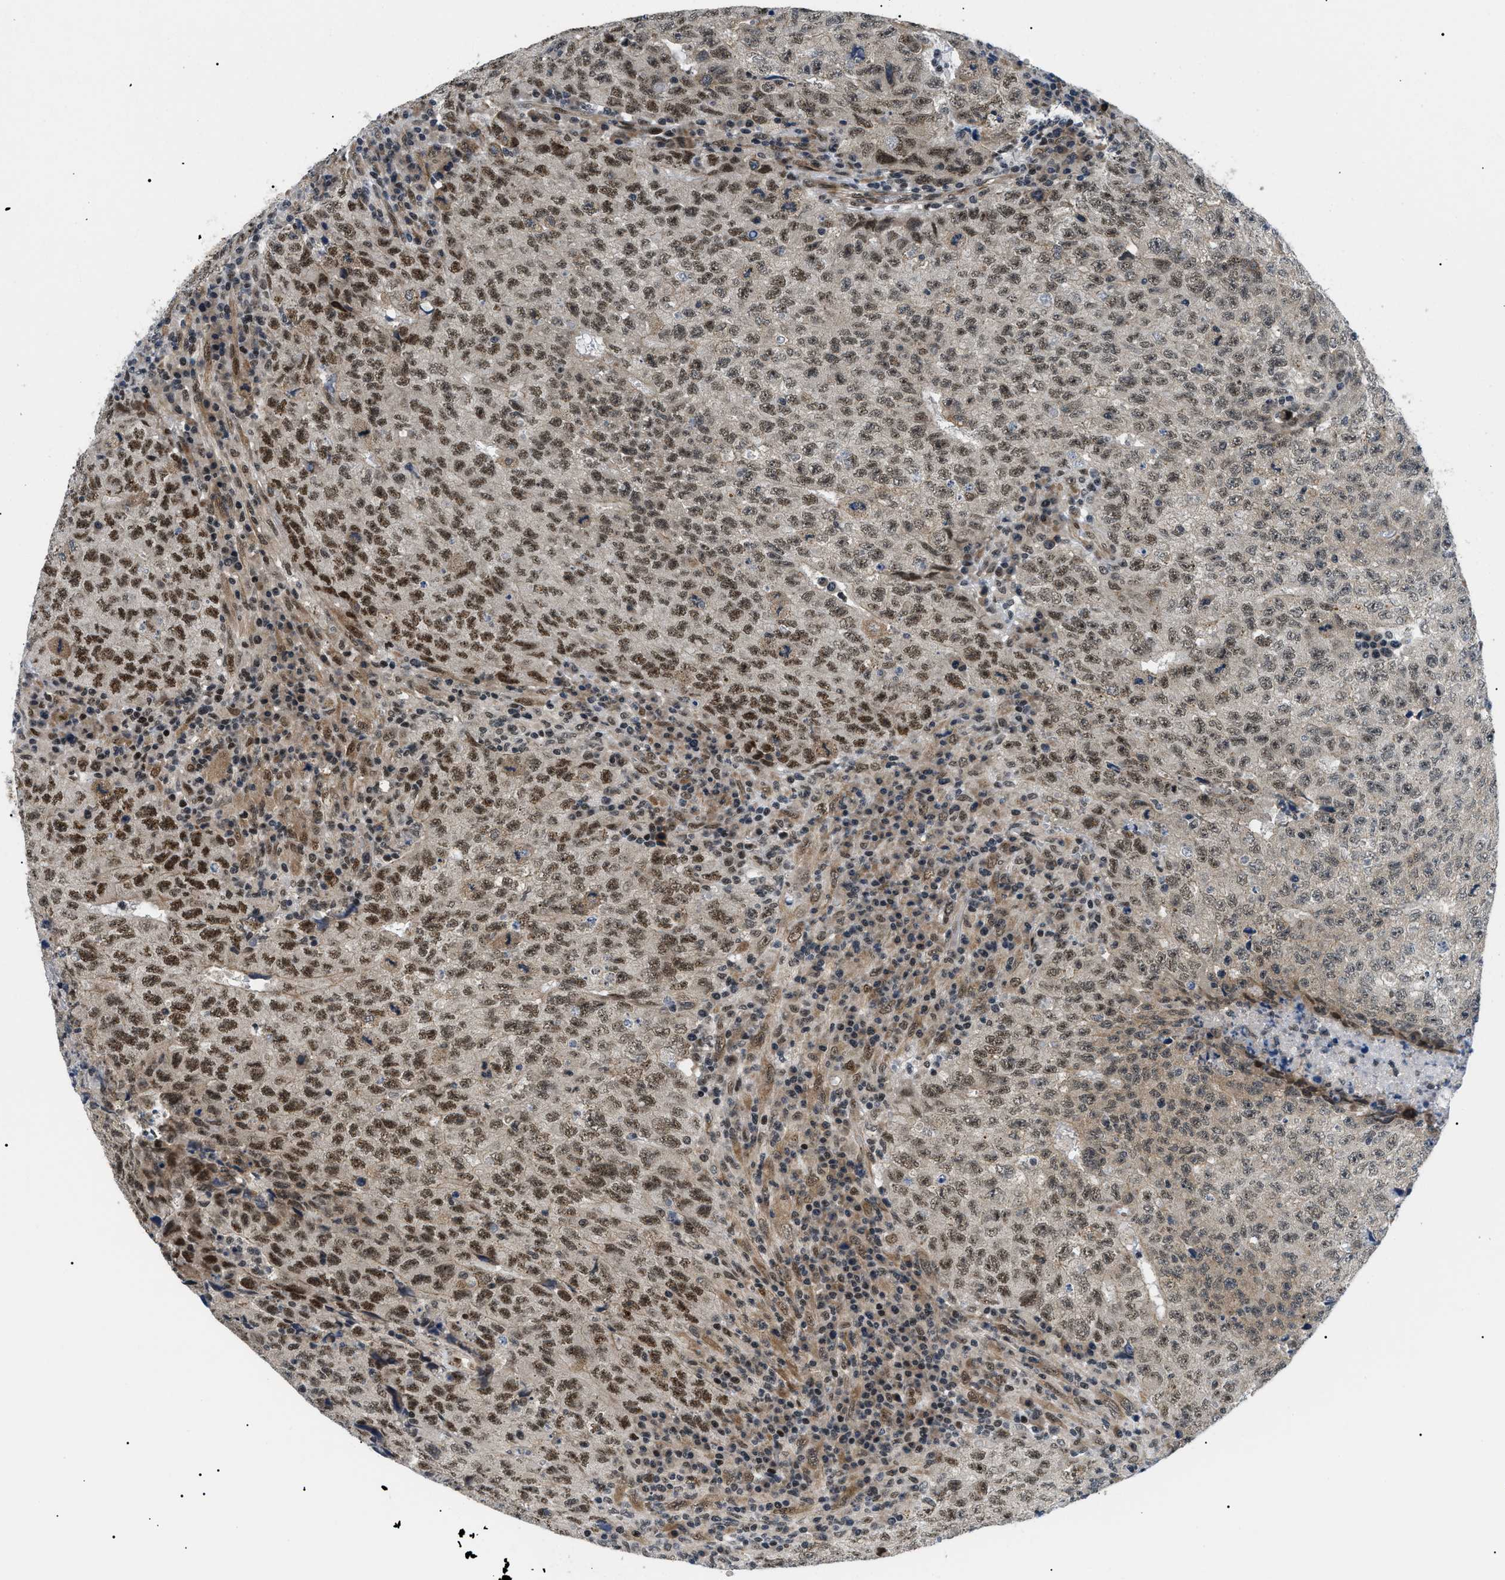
{"staining": {"intensity": "strong", "quantity": ">75%", "location": "nuclear"}, "tissue": "testis cancer", "cell_type": "Tumor cells", "image_type": "cancer", "snomed": [{"axis": "morphology", "description": "Necrosis, NOS"}, {"axis": "morphology", "description": "Carcinoma, Embryonal, NOS"}, {"axis": "topography", "description": "Testis"}], "caption": "Testis cancer stained for a protein (brown) reveals strong nuclear positive positivity in about >75% of tumor cells.", "gene": "CWC25", "patient": {"sex": "male", "age": 19}}